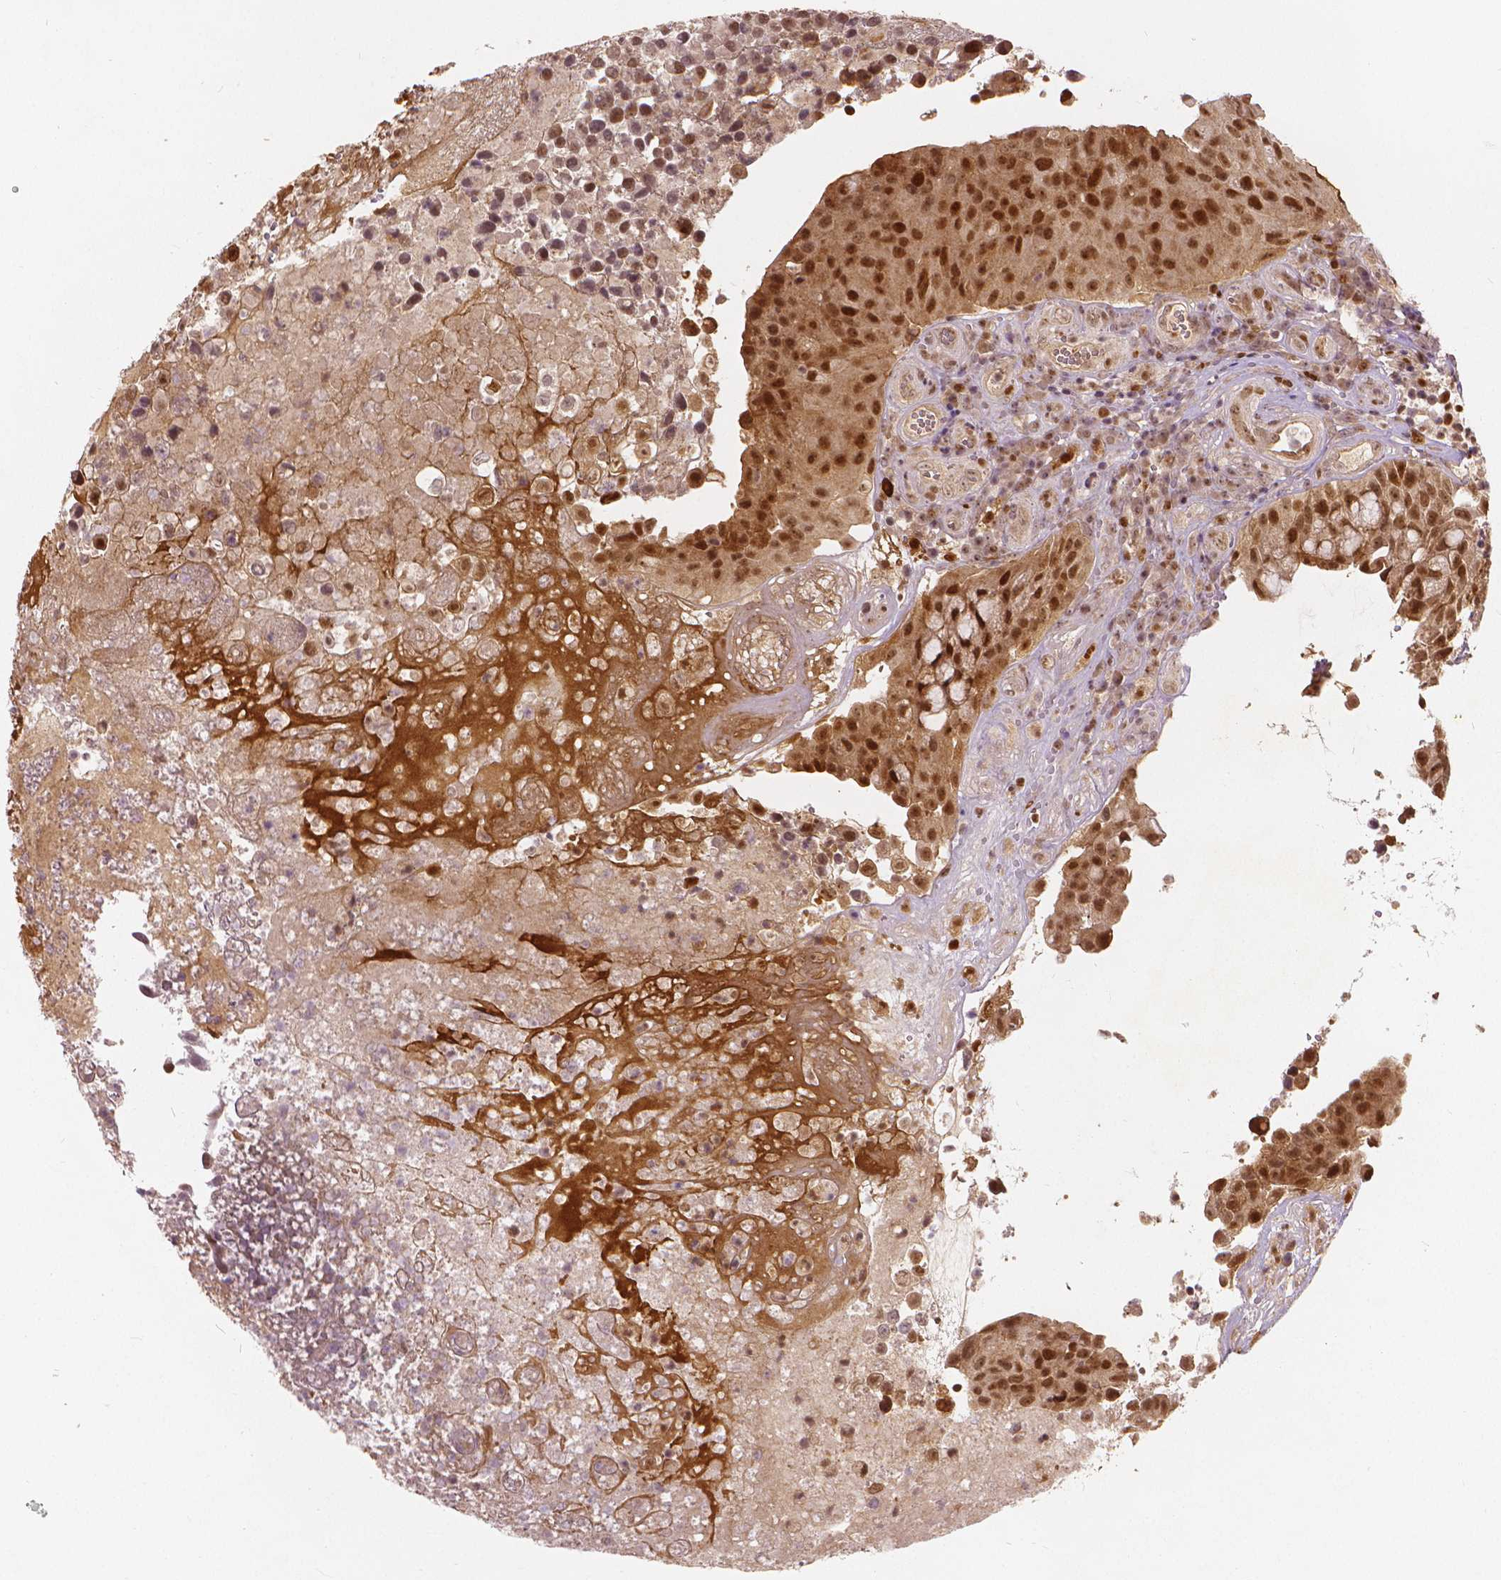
{"staining": {"intensity": "strong", "quantity": ">75%", "location": "nuclear"}, "tissue": "urothelial cancer", "cell_type": "Tumor cells", "image_type": "cancer", "snomed": [{"axis": "morphology", "description": "Urothelial carcinoma, Low grade"}, {"axis": "topography", "description": "Urinary bladder"}], "caption": "Immunohistochemical staining of urothelial carcinoma (low-grade) exhibits high levels of strong nuclear positivity in approximately >75% of tumor cells. (Stains: DAB in brown, nuclei in blue, Microscopy: brightfield microscopy at high magnification).", "gene": "NSD2", "patient": {"sex": "male", "age": 76}}